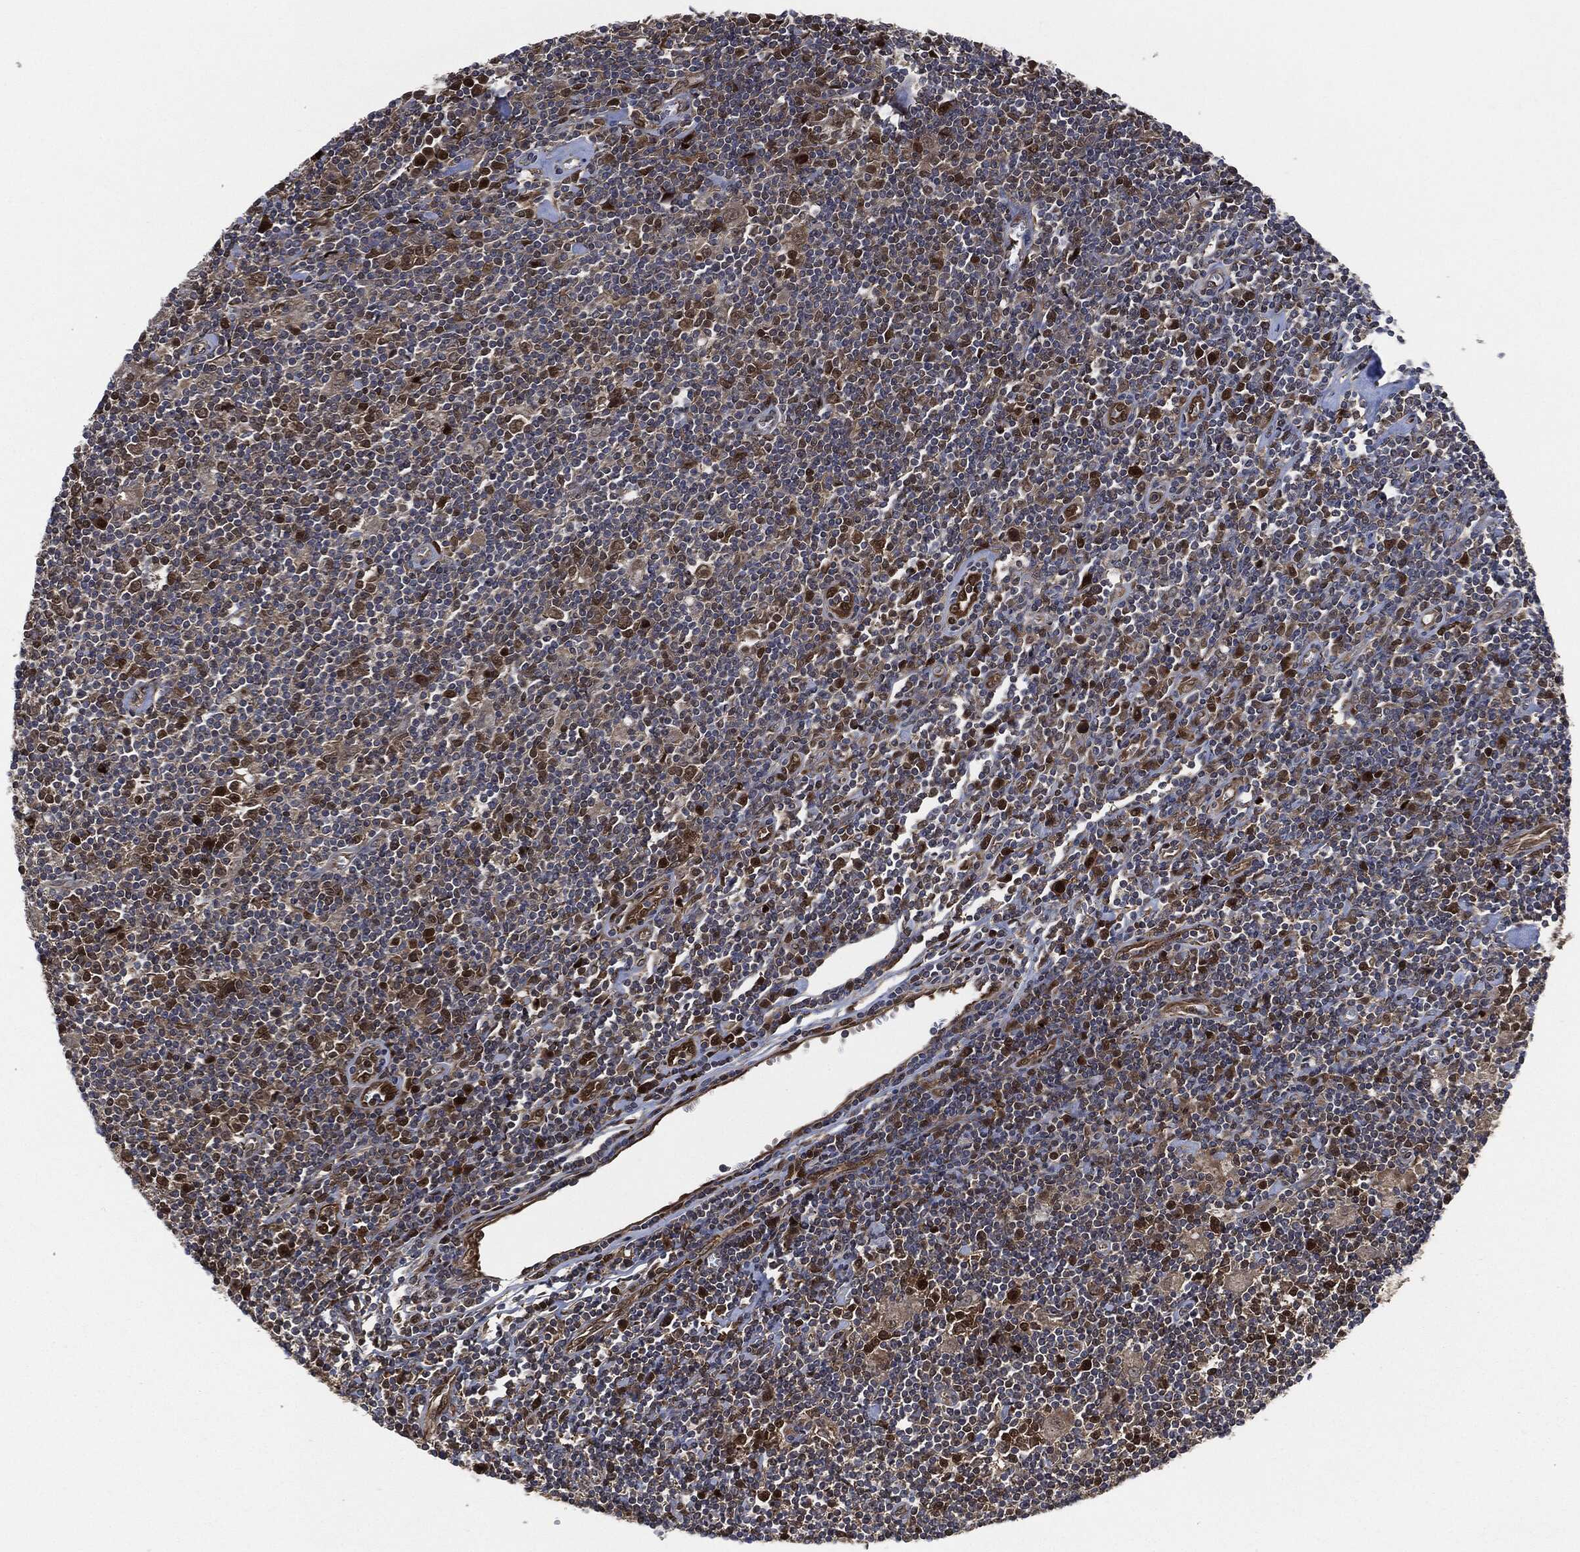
{"staining": {"intensity": "weak", "quantity": ">75%", "location": "cytoplasmic/membranous"}, "tissue": "lymphoma", "cell_type": "Tumor cells", "image_type": "cancer", "snomed": [{"axis": "morphology", "description": "Hodgkin's disease, NOS"}, {"axis": "topography", "description": "Lymph node"}], "caption": "Weak cytoplasmic/membranous staining for a protein is present in about >75% of tumor cells of lymphoma using IHC.", "gene": "DCTN1", "patient": {"sex": "male", "age": 40}}